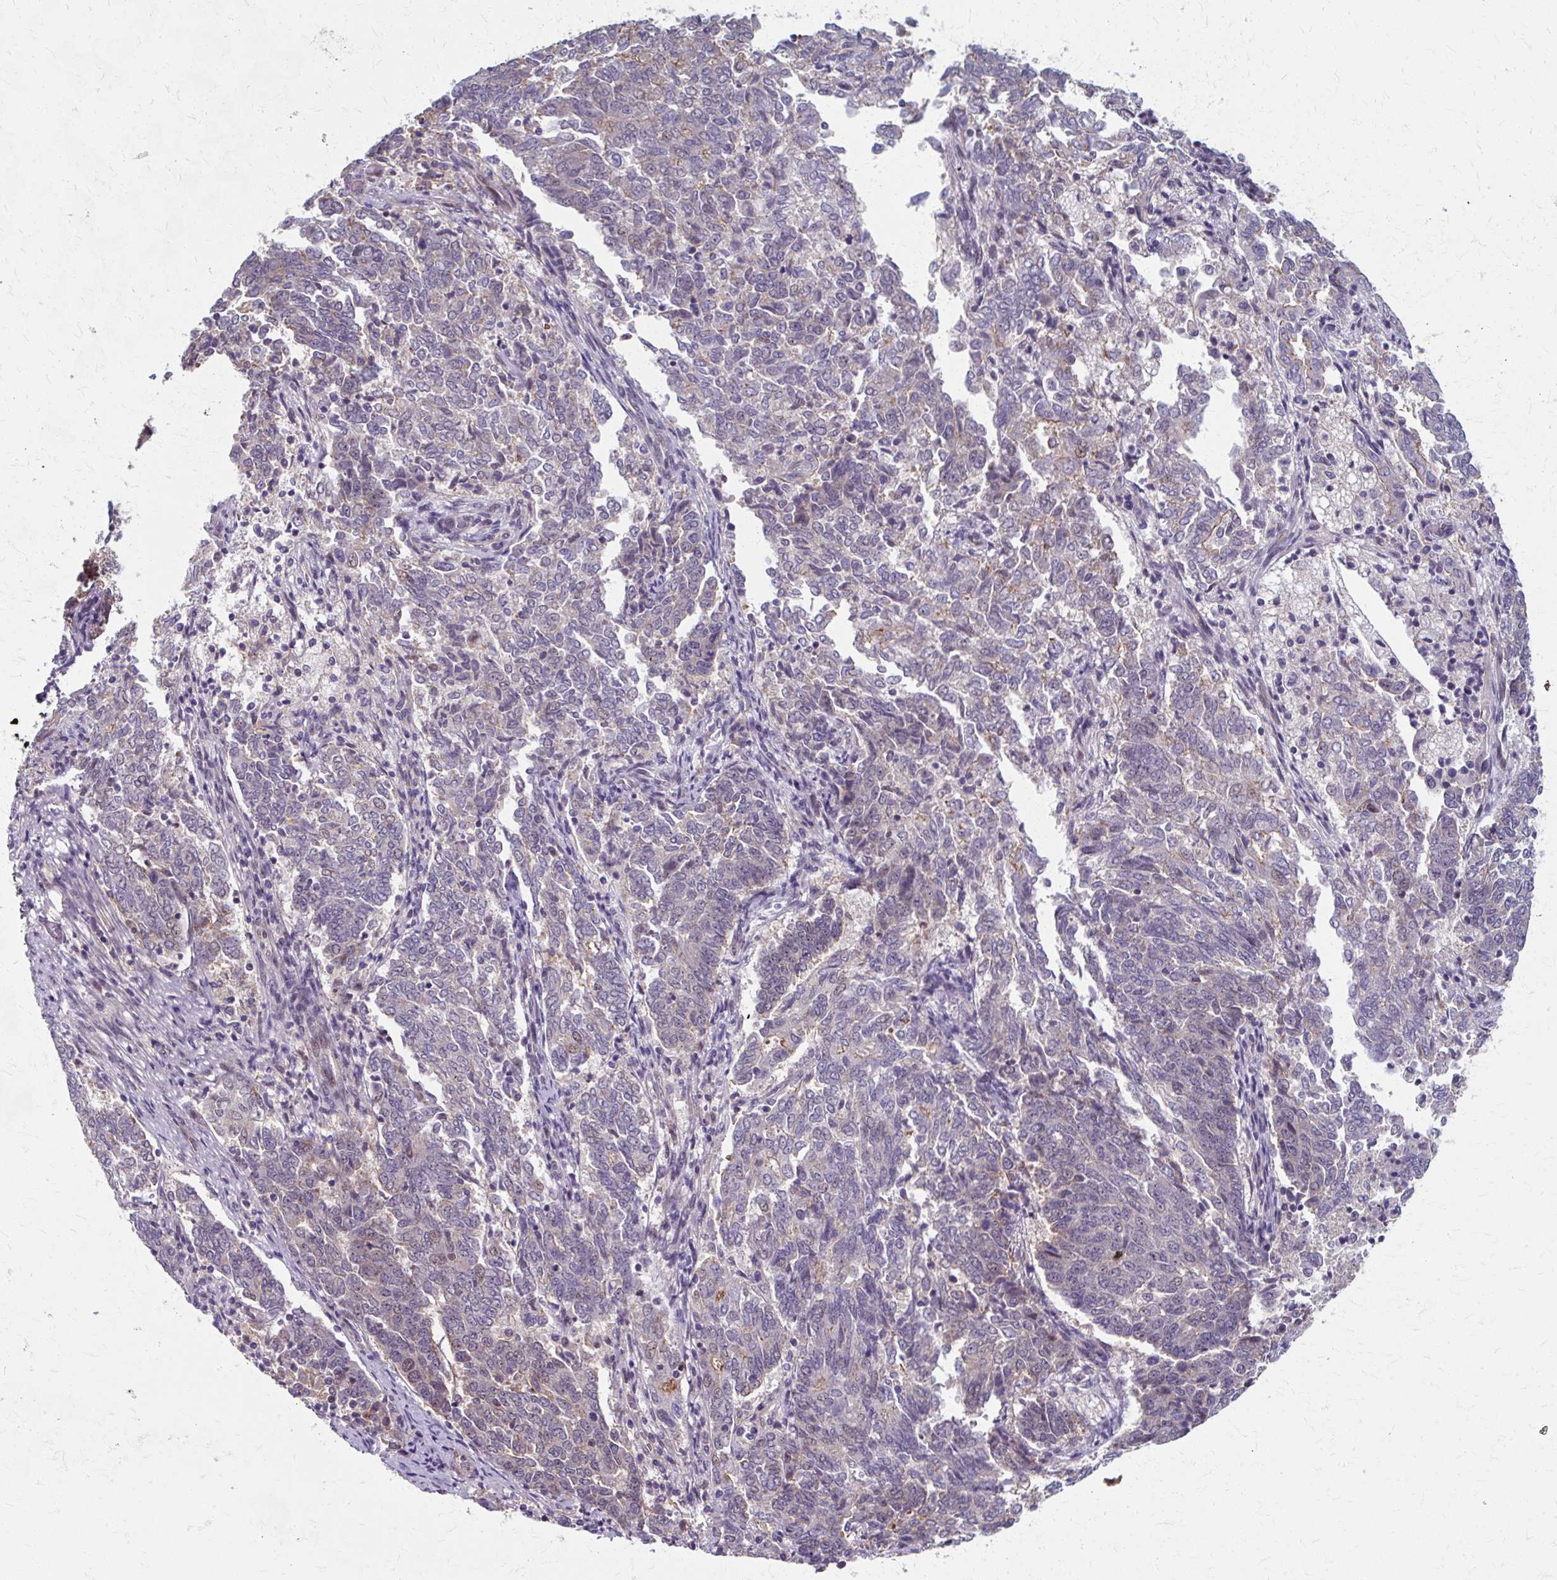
{"staining": {"intensity": "weak", "quantity": "<25%", "location": "cytoplasmic/membranous"}, "tissue": "endometrial cancer", "cell_type": "Tumor cells", "image_type": "cancer", "snomed": [{"axis": "morphology", "description": "Adenocarcinoma, NOS"}, {"axis": "topography", "description": "Endometrium"}], "caption": "There is no significant positivity in tumor cells of endometrial cancer (adenocarcinoma).", "gene": "ZNF555", "patient": {"sex": "female", "age": 80}}